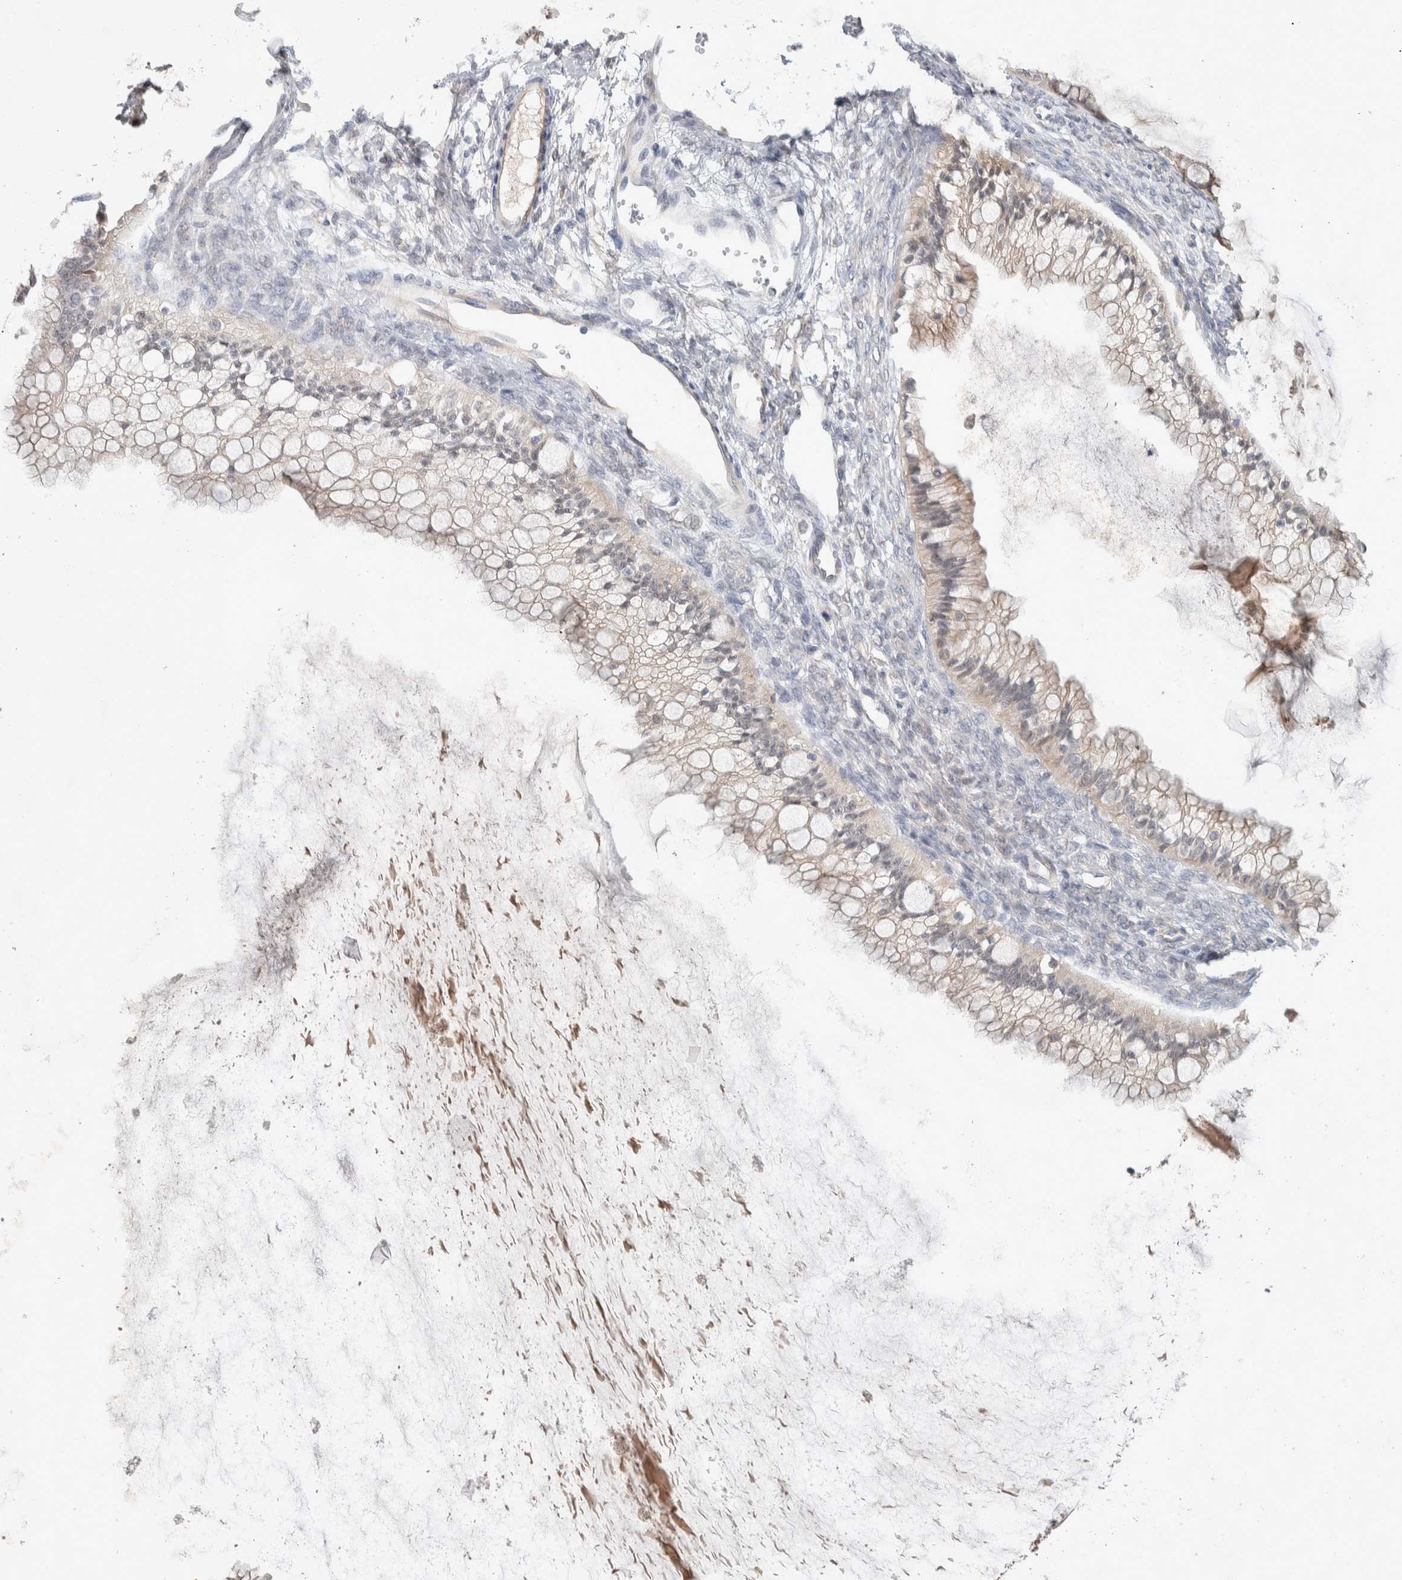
{"staining": {"intensity": "weak", "quantity": "<25%", "location": "cytoplasmic/membranous"}, "tissue": "ovarian cancer", "cell_type": "Tumor cells", "image_type": "cancer", "snomed": [{"axis": "morphology", "description": "Cystadenocarcinoma, mucinous, NOS"}, {"axis": "topography", "description": "Ovary"}], "caption": "DAB (3,3'-diaminobenzidine) immunohistochemical staining of human mucinous cystadenocarcinoma (ovarian) demonstrates no significant positivity in tumor cells.", "gene": "DEPTOR", "patient": {"sex": "female", "age": 57}}